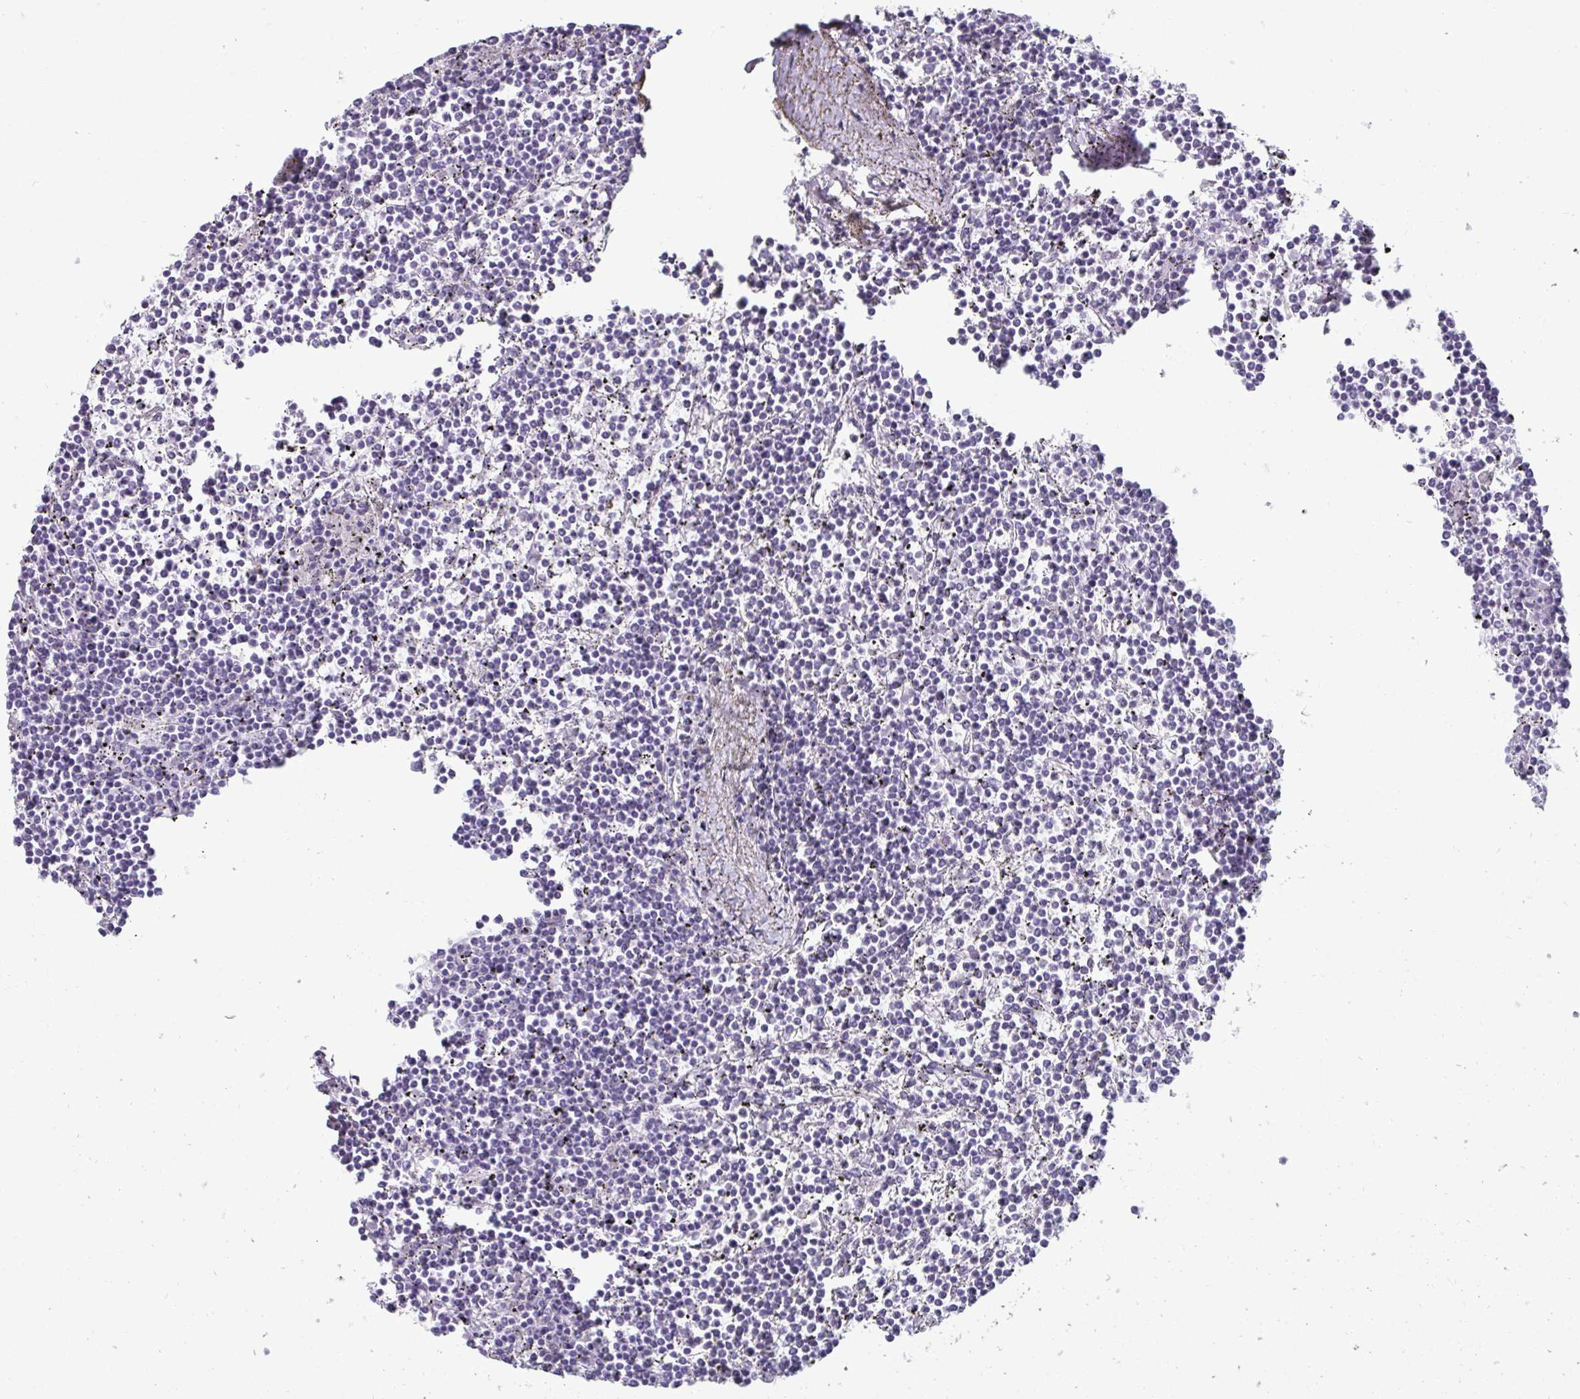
{"staining": {"intensity": "negative", "quantity": "none", "location": "none"}, "tissue": "lymphoma", "cell_type": "Tumor cells", "image_type": "cancer", "snomed": [{"axis": "morphology", "description": "Malignant lymphoma, non-Hodgkin's type, Low grade"}, {"axis": "topography", "description": "Spleen"}], "caption": "Immunohistochemistry photomicrograph of low-grade malignant lymphoma, non-Hodgkin's type stained for a protein (brown), which displays no staining in tumor cells.", "gene": "VSIG10L", "patient": {"sex": "female", "age": 19}}